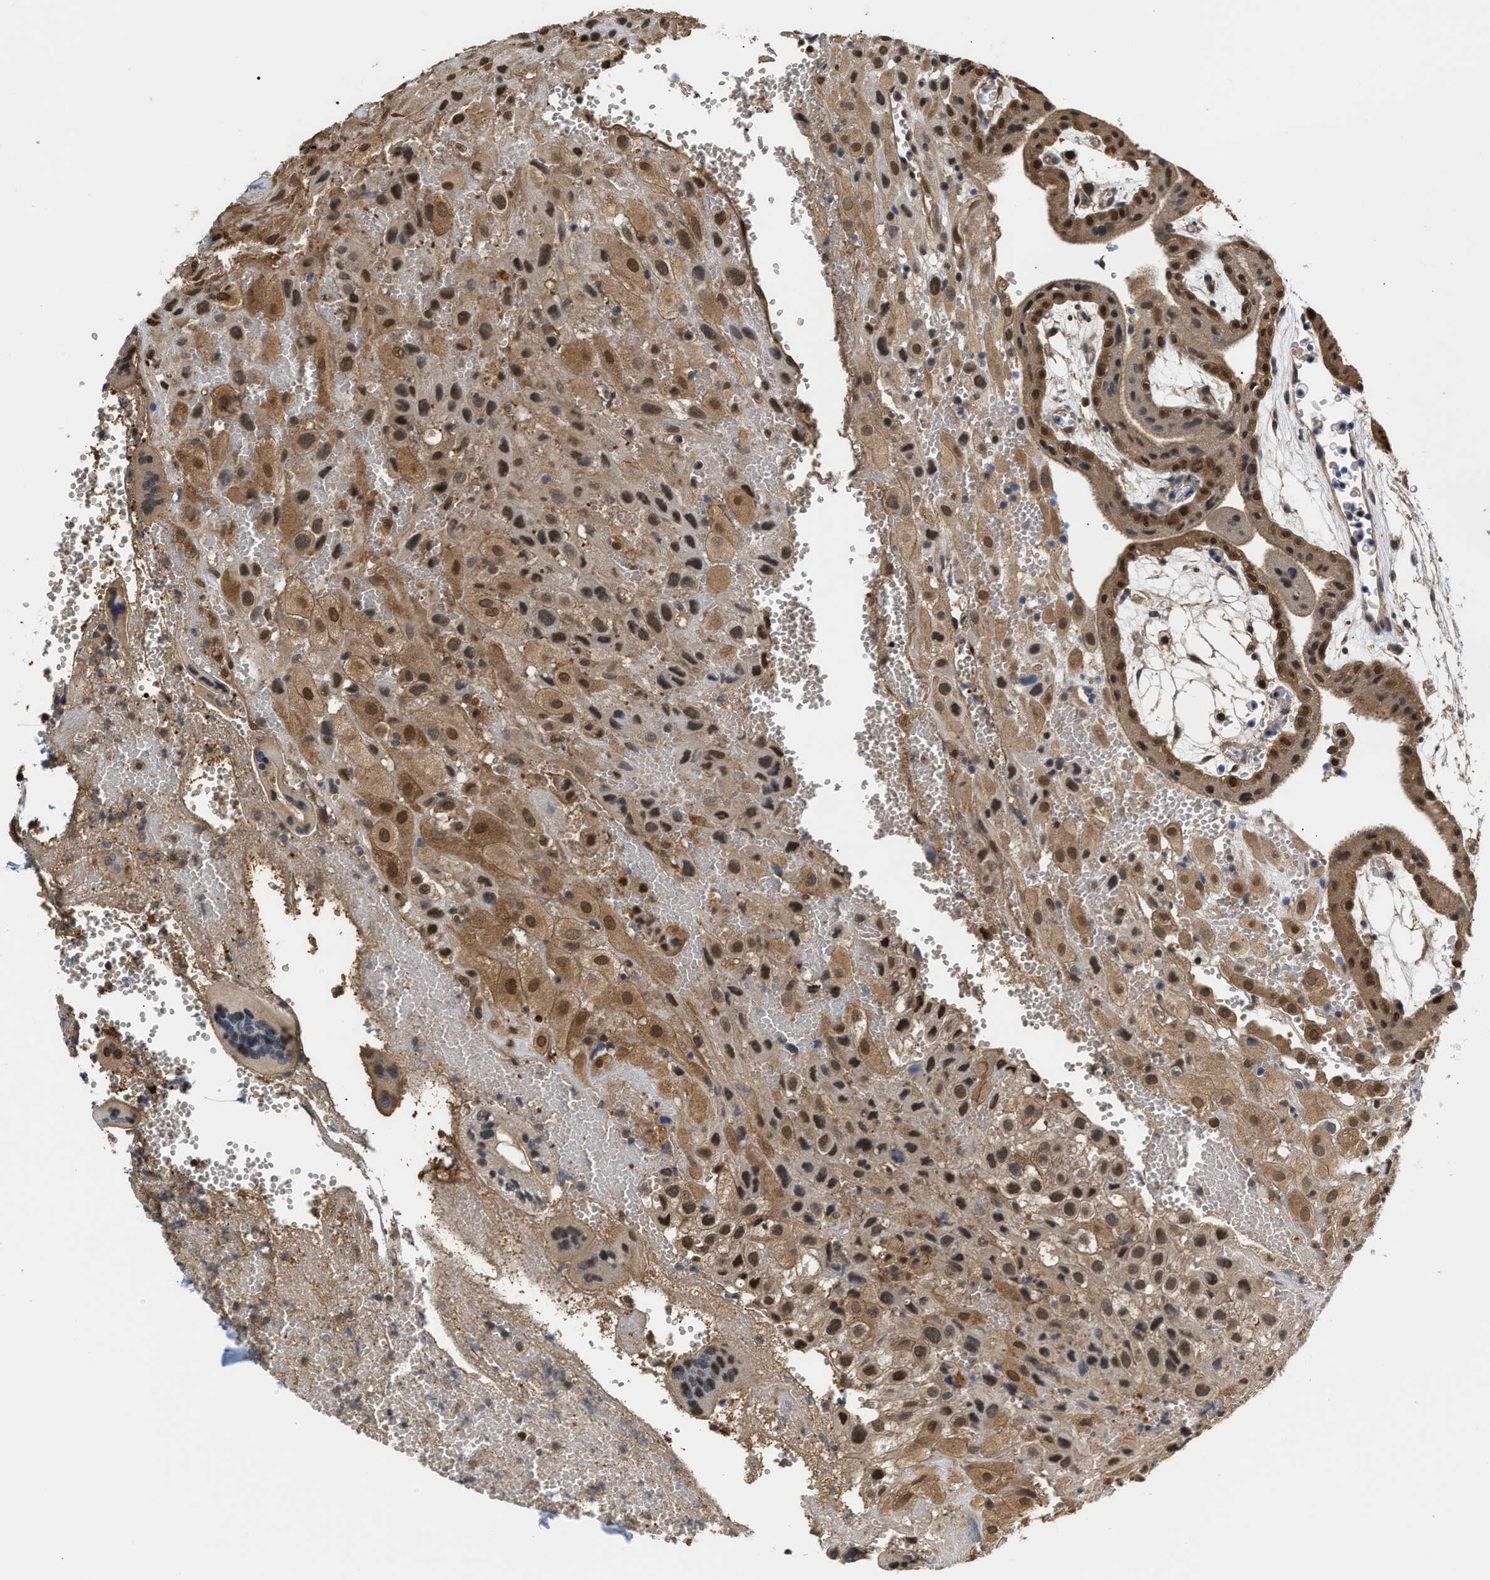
{"staining": {"intensity": "moderate", "quantity": ">75%", "location": "cytoplasmic/membranous,nuclear"}, "tissue": "placenta", "cell_type": "Decidual cells", "image_type": "normal", "snomed": [{"axis": "morphology", "description": "Normal tissue, NOS"}, {"axis": "topography", "description": "Placenta"}], "caption": "A high-resolution image shows IHC staining of unremarkable placenta, which displays moderate cytoplasmic/membranous,nuclear positivity in about >75% of decidual cells. (Stains: DAB in brown, nuclei in blue, Microscopy: brightfield microscopy at high magnification).", "gene": "SCAI", "patient": {"sex": "female", "age": 18}}